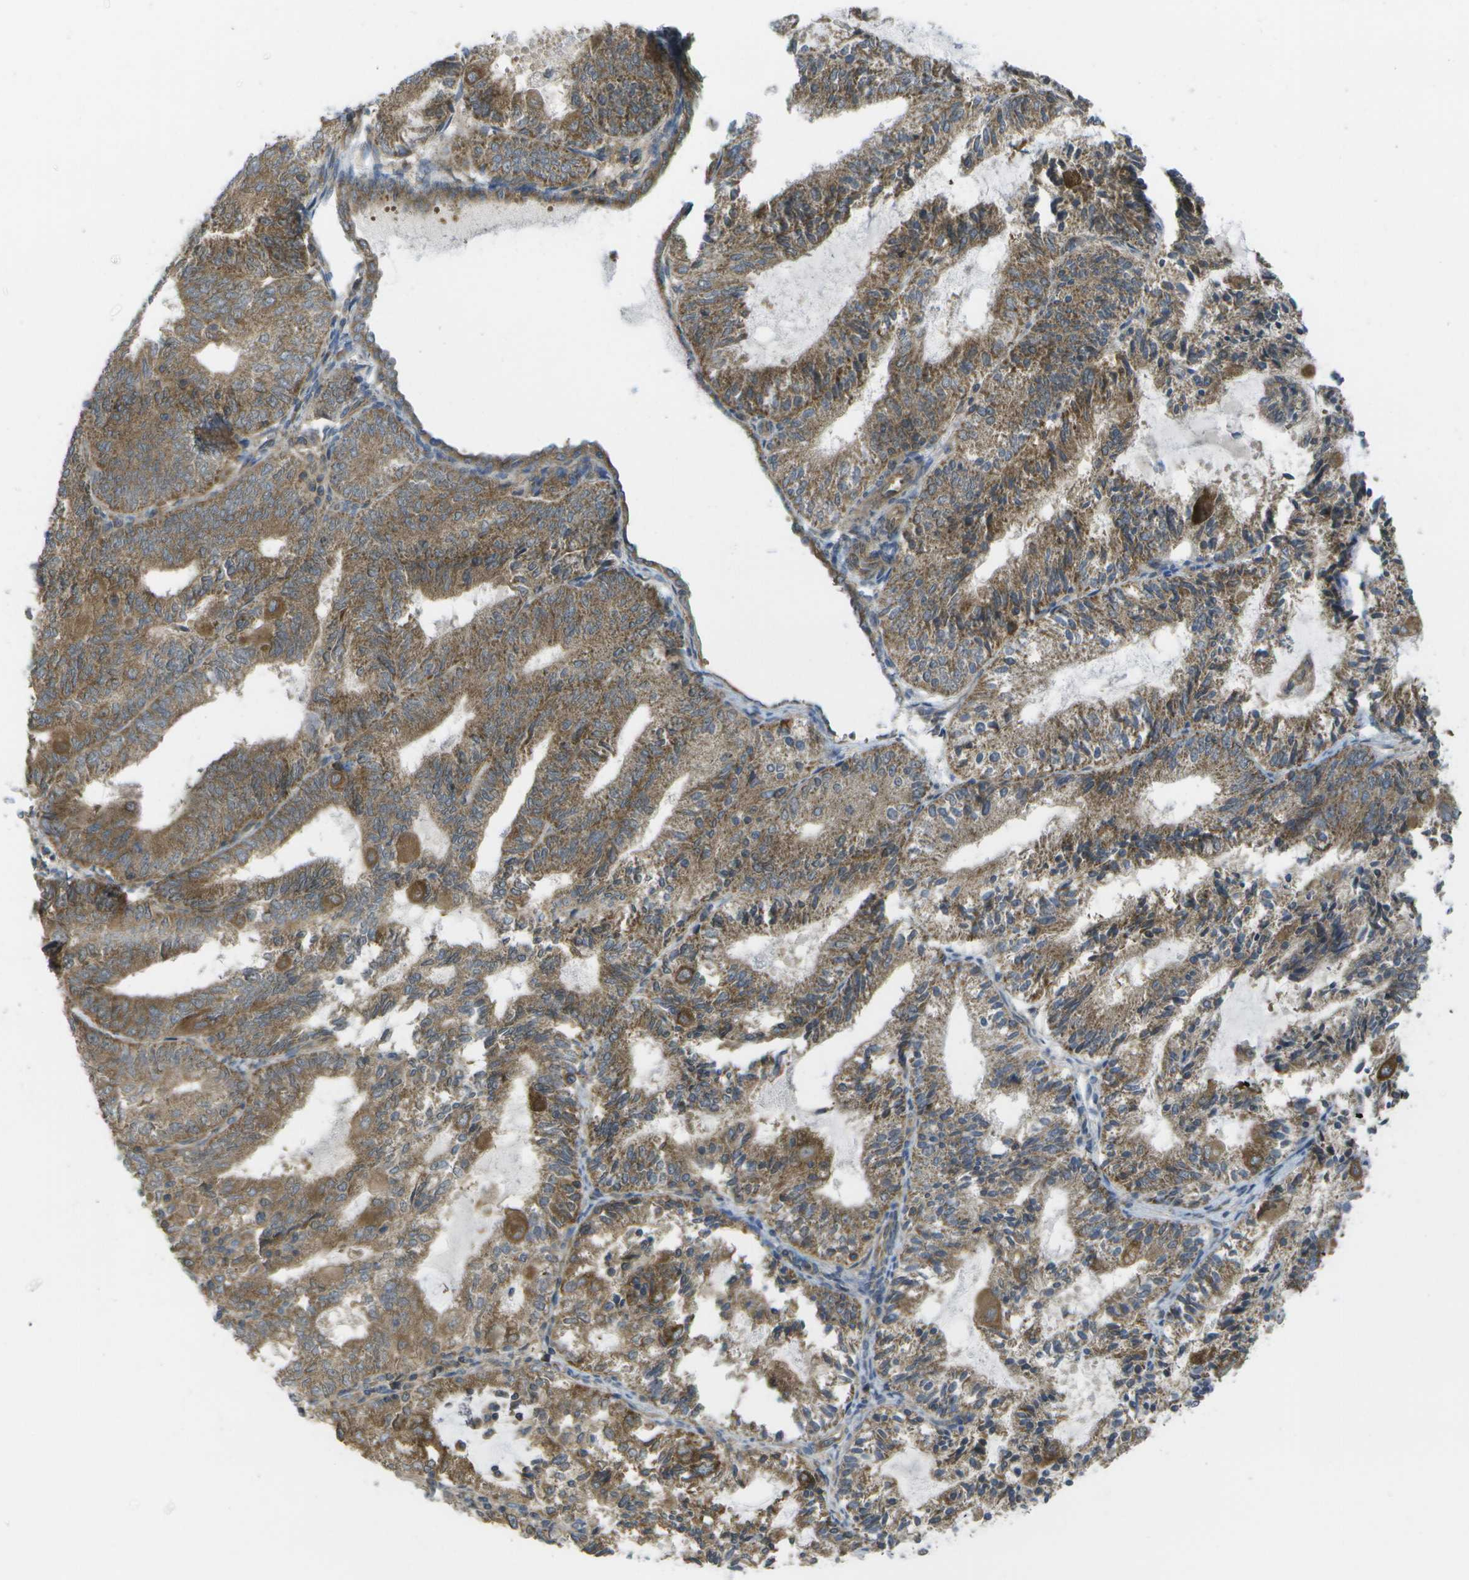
{"staining": {"intensity": "moderate", "quantity": ">75%", "location": "cytoplasmic/membranous"}, "tissue": "endometrial cancer", "cell_type": "Tumor cells", "image_type": "cancer", "snomed": [{"axis": "morphology", "description": "Adenocarcinoma, NOS"}, {"axis": "topography", "description": "Endometrium"}], "caption": "This photomicrograph shows immunohistochemistry (IHC) staining of human endometrial adenocarcinoma, with medium moderate cytoplasmic/membranous staining in approximately >75% of tumor cells.", "gene": "DPM3", "patient": {"sex": "female", "age": 81}}